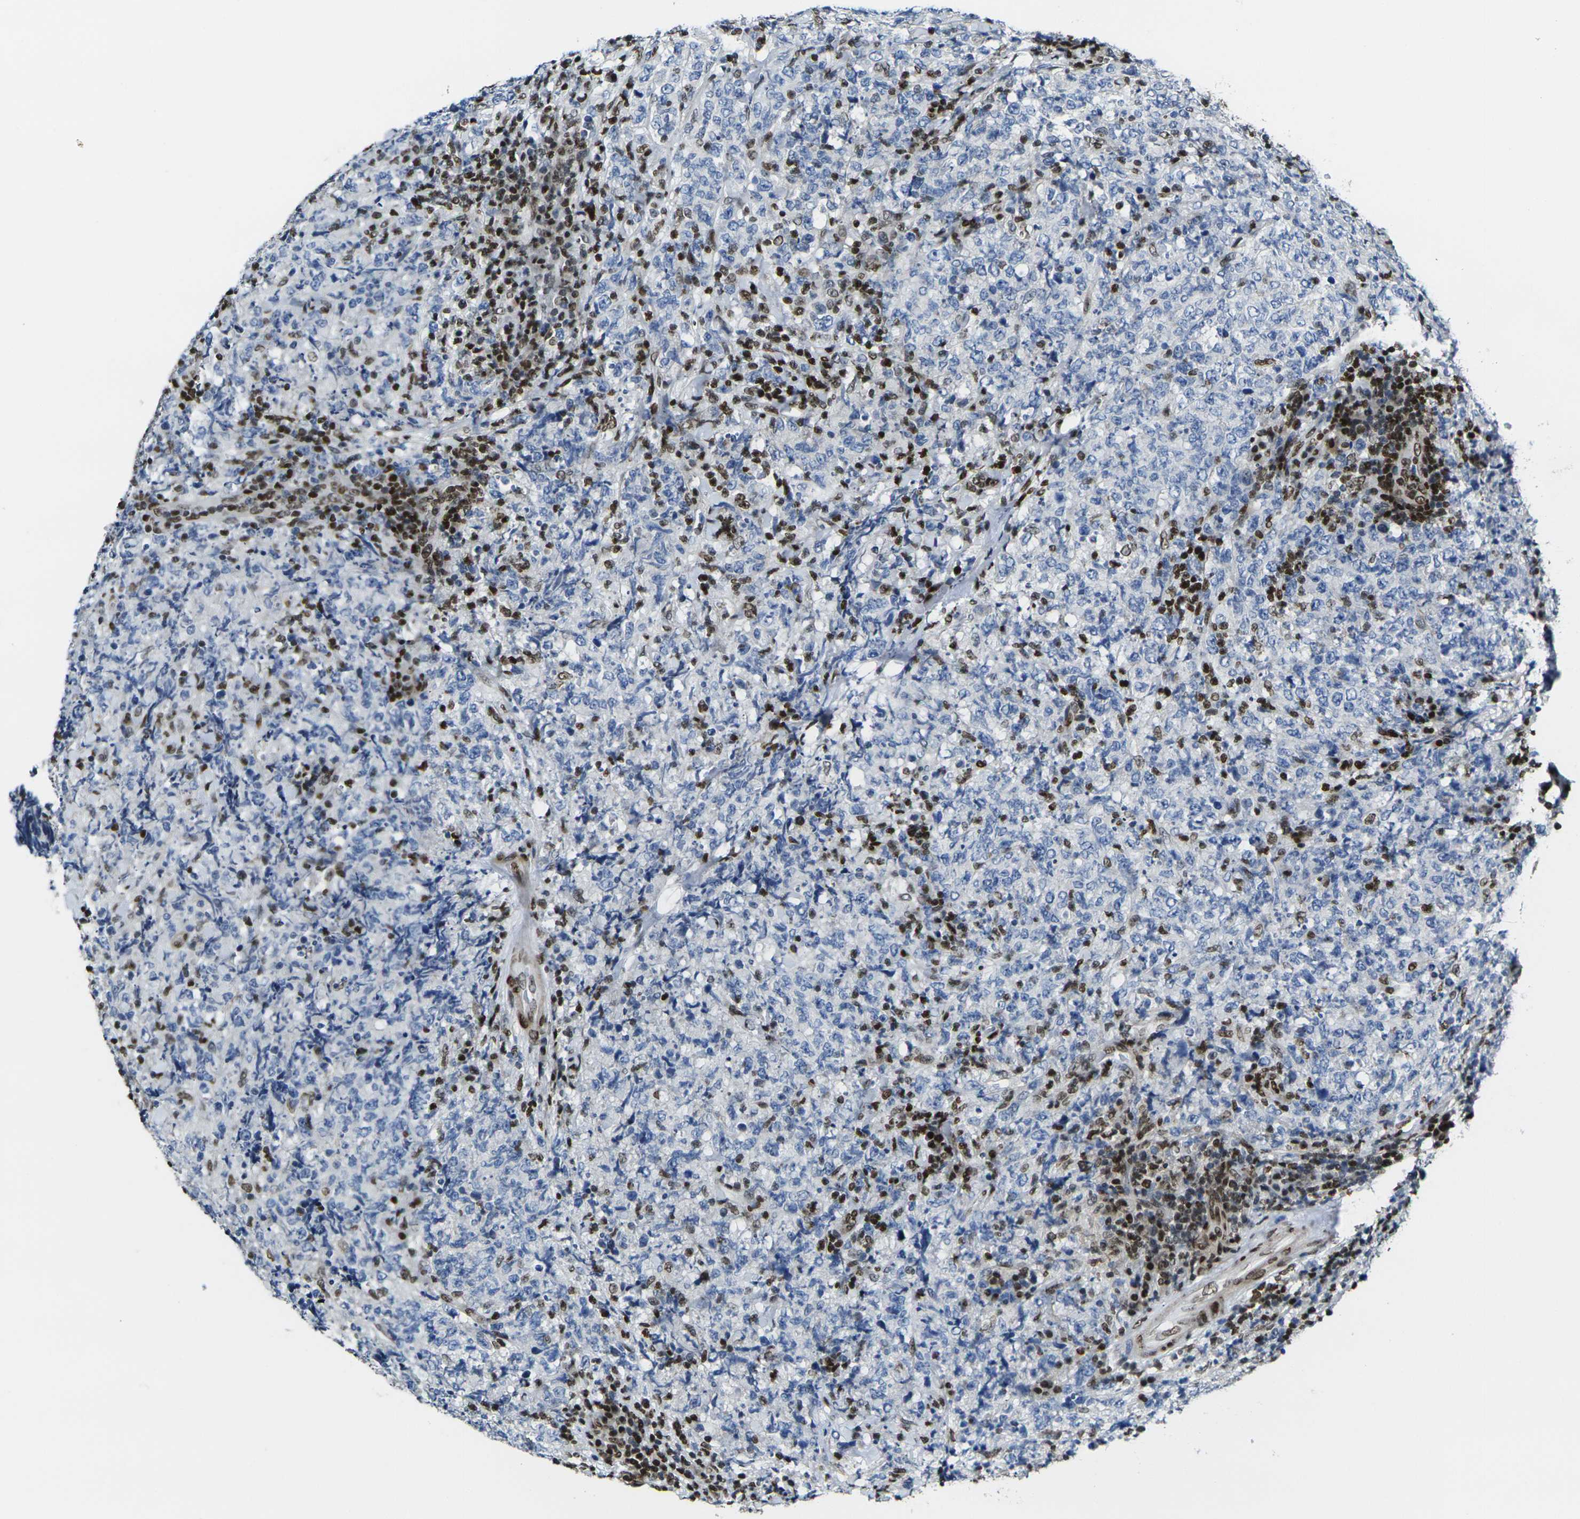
{"staining": {"intensity": "moderate", "quantity": "<25%", "location": "nuclear"}, "tissue": "lymphoma", "cell_type": "Tumor cells", "image_type": "cancer", "snomed": [{"axis": "morphology", "description": "Malignant lymphoma, non-Hodgkin's type, High grade"}, {"axis": "topography", "description": "Tonsil"}], "caption": "Tumor cells display low levels of moderate nuclear expression in about <25% of cells in human lymphoma.", "gene": "H1-10", "patient": {"sex": "female", "age": 36}}